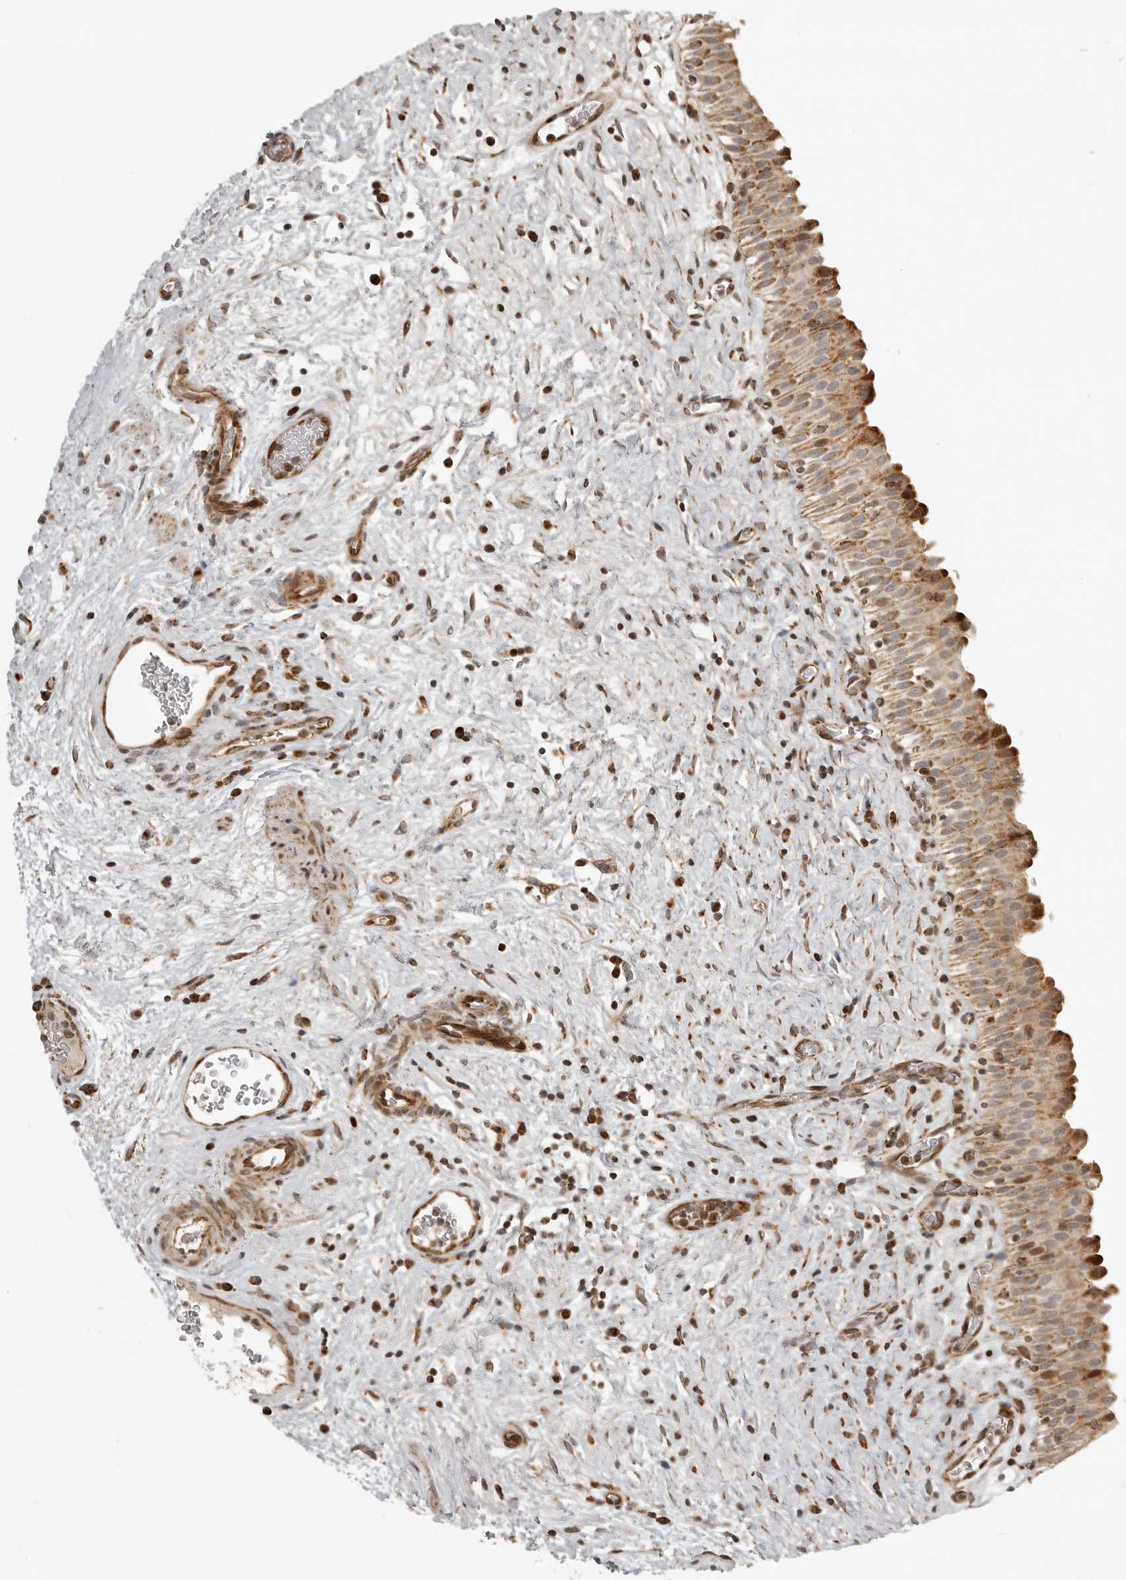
{"staining": {"intensity": "moderate", "quantity": ">75%", "location": "cytoplasmic/membranous"}, "tissue": "urinary bladder", "cell_type": "Urothelial cells", "image_type": "normal", "snomed": [{"axis": "morphology", "description": "Normal tissue, NOS"}, {"axis": "topography", "description": "Urinary bladder"}], "caption": "Immunohistochemistry (IHC) image of normal urinary bladder: human urinary bladder stained using immunohistochemistry demonstrates medium levels of moderate protein expression localized specifically in the cytoplasmic/membranous of urothelial cells, appearing as a cytoplasmic/membranous brown color.", "gene": "NARS2", "patient": {"sex": "male", "age": 82}}